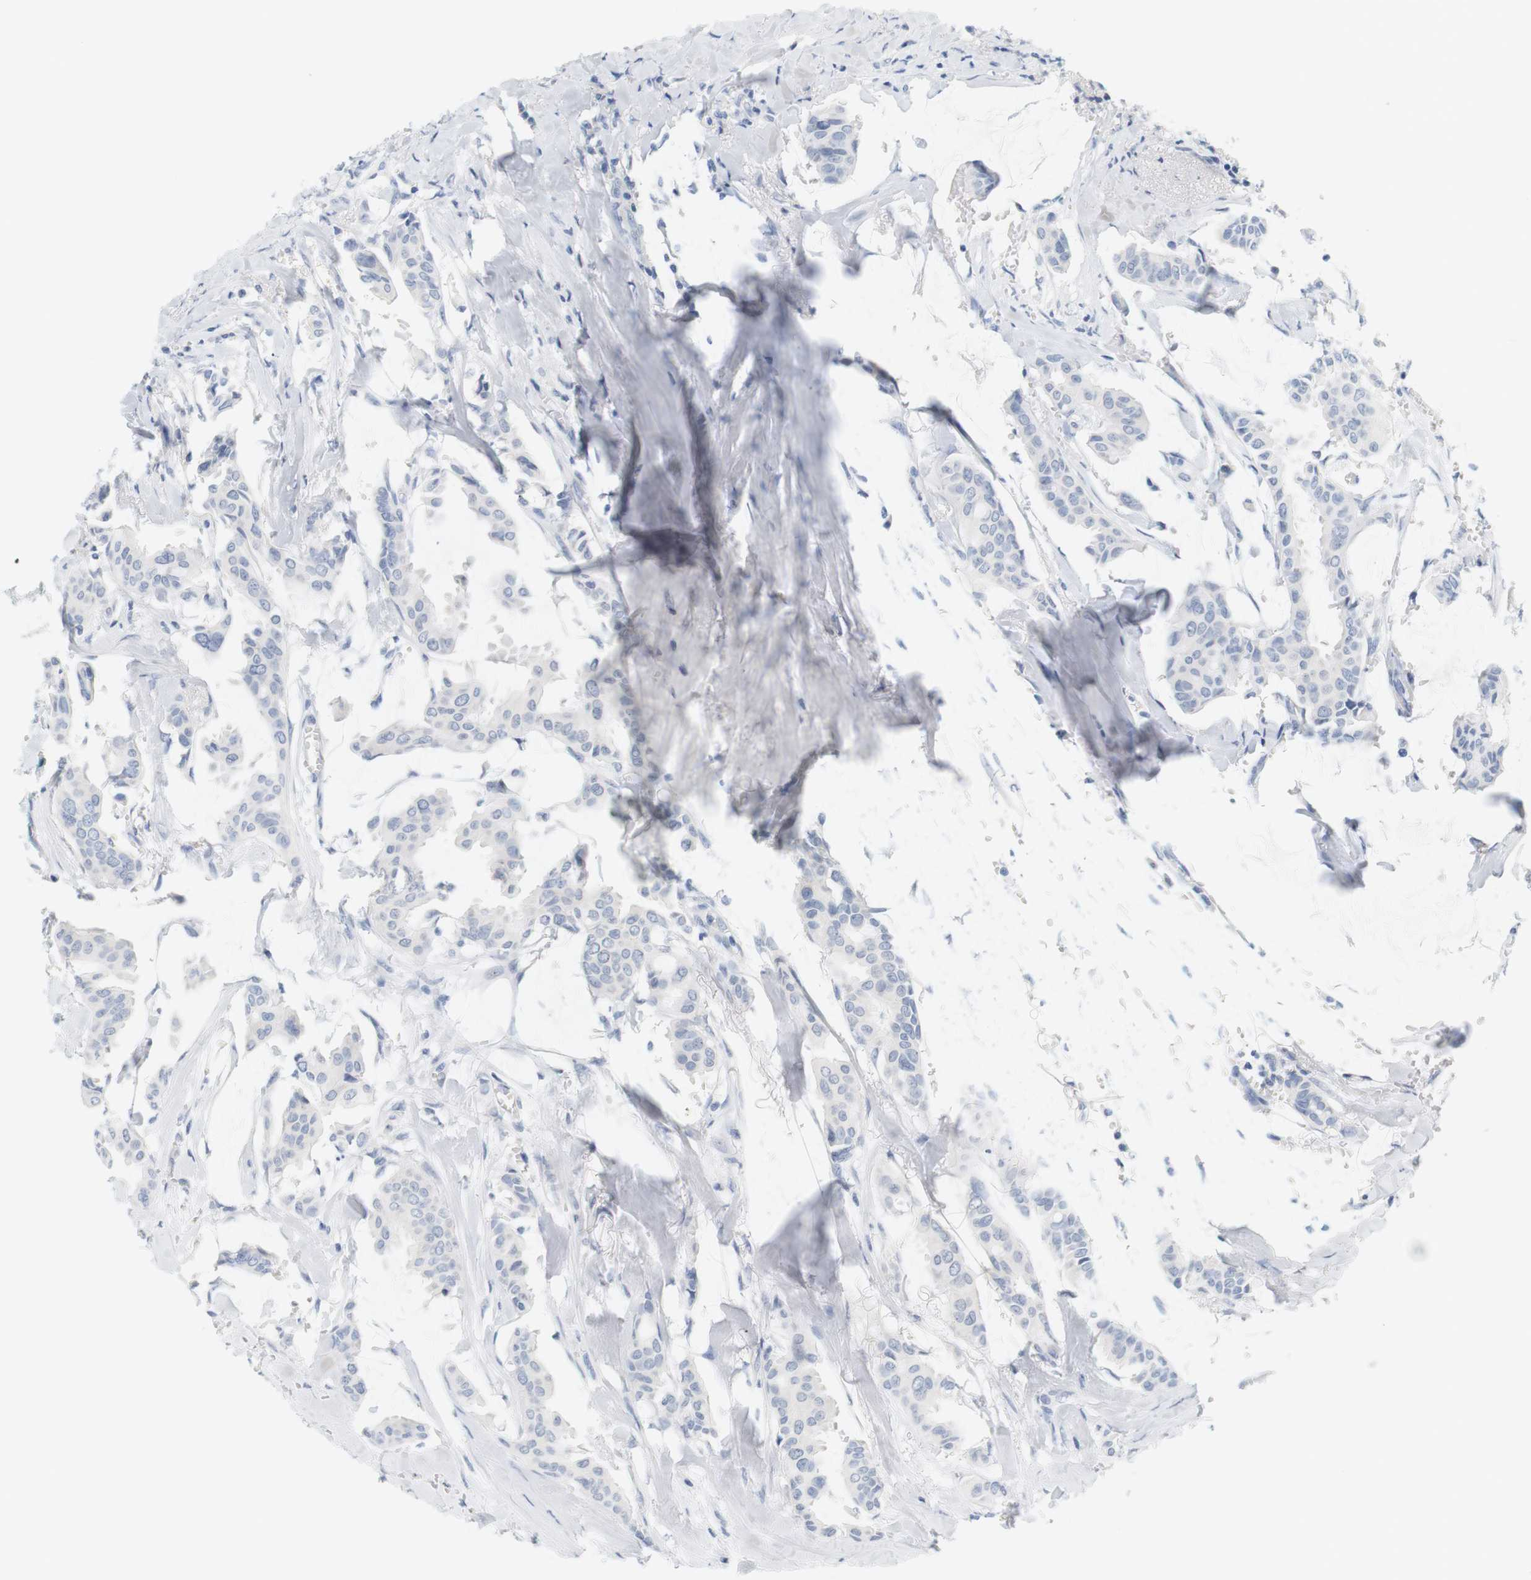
{"staining": {"intensity": "negative", "quantity": "none", "location": "none"}, "tissue": "head and neck cancer", "cell_type": "Tumor cells", "image_type": "cancer", "snomed": [{"axis": "morphology", "description": "Adenocarcinoma, NOS"}, {"axis": "topography", "description": "Salivary gland"}, {"axis": "topography", "description": "Head-Neck"}], "caption": "There is no significant expression in tumor cells of head and neck cancer.", "gene": "OPRM1", "patient": {"sex": "female", "age": 59}}